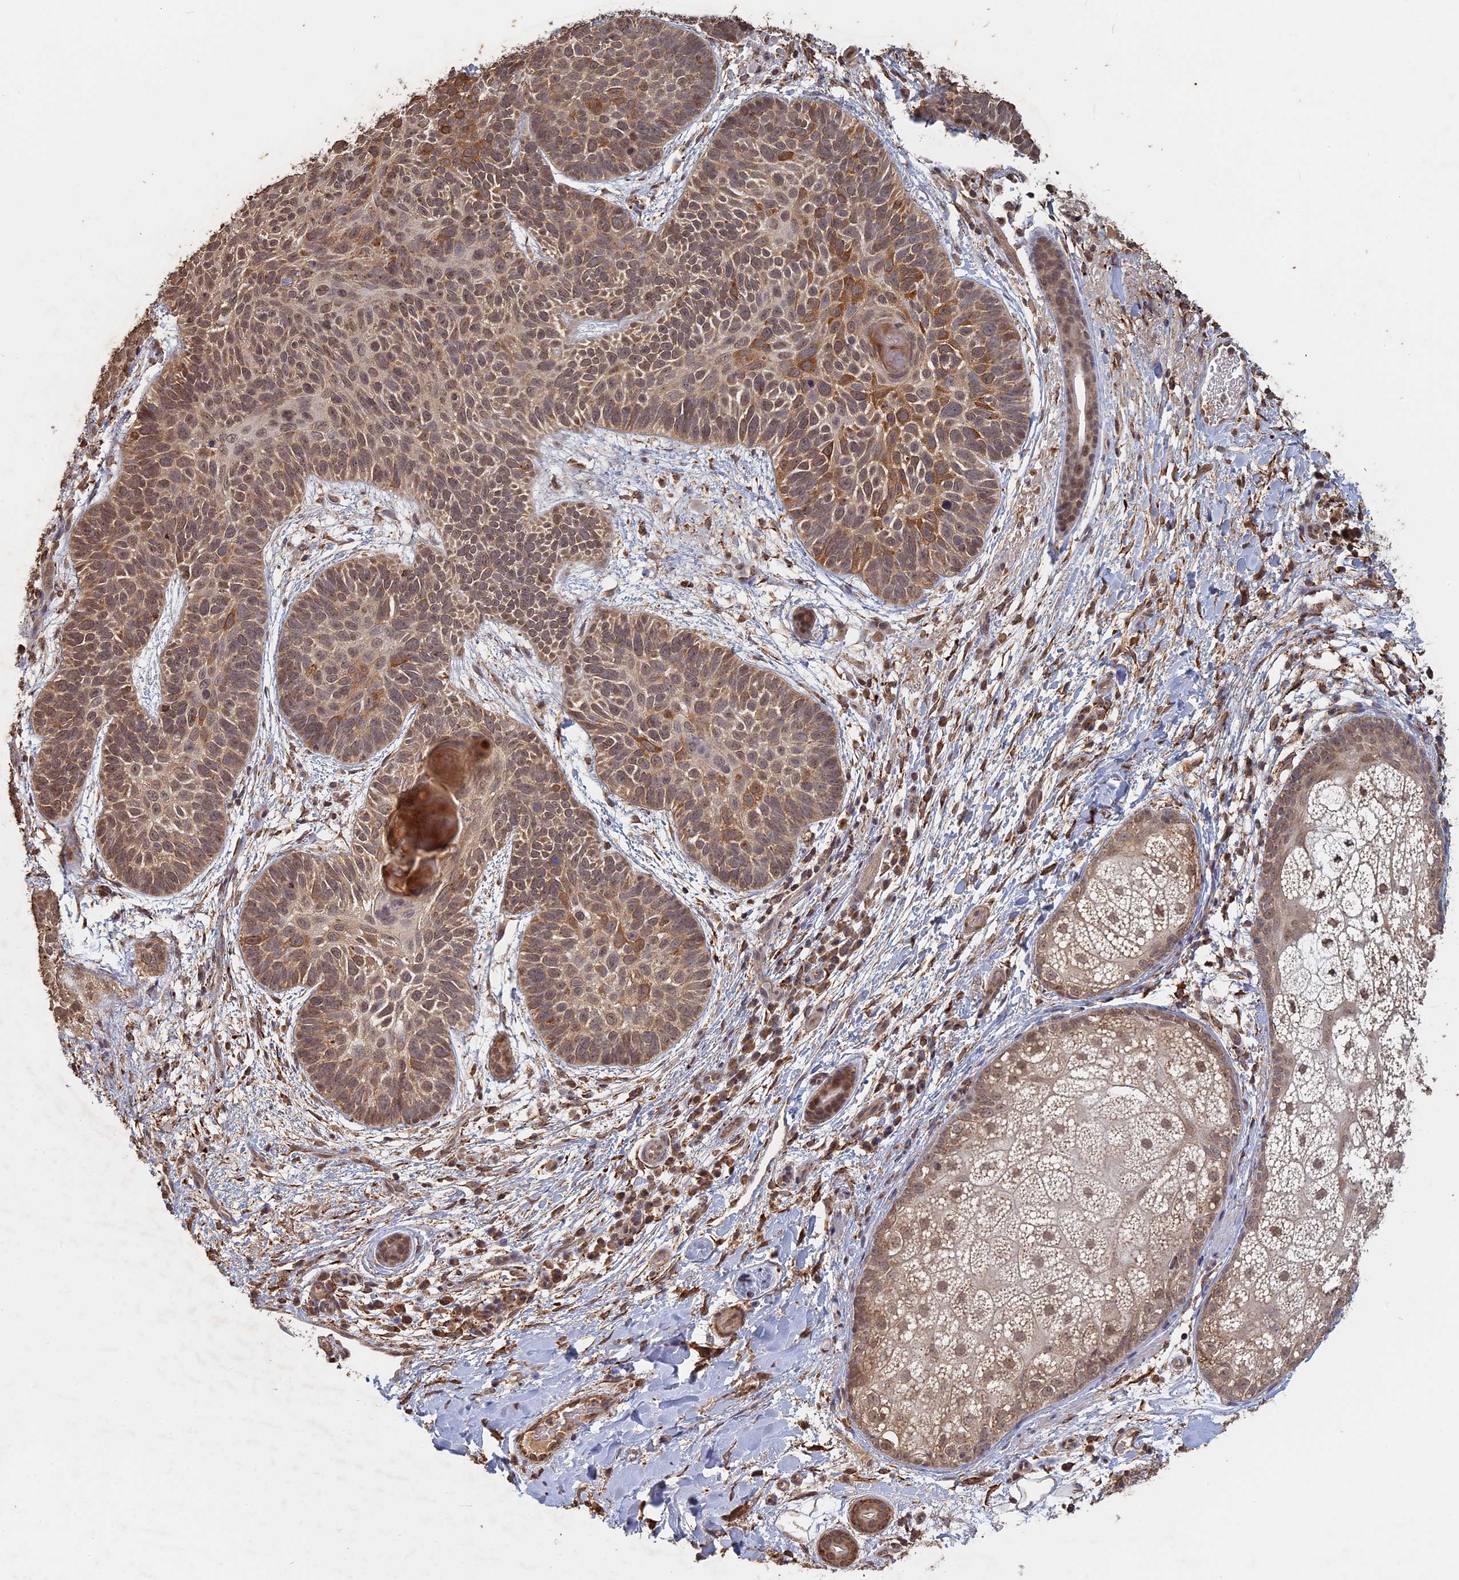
{"staining": {"intensity": "moderate", "quantity": ">75%", "location": "cytoplasmic/membranous,nuclear"}, "tissue": "skin cancer", "cell_type": "Tumor cells", "image_type": "cancer", "snomed": [{"axis": "morphology", "description": "Basal cell carcinoma"}, {"axis": "topography", "description": "Skin"}], "caption": "This image reveals immunohistochemistry (IHC) staining of skin cancer (basal cell carcinoma), with medium moderate cytoplasmic/membranous and nuclear positivity in about >75% of tumor cells.", "gene": "FAM210B", "patient": {"sex": "male", "age": 85}}